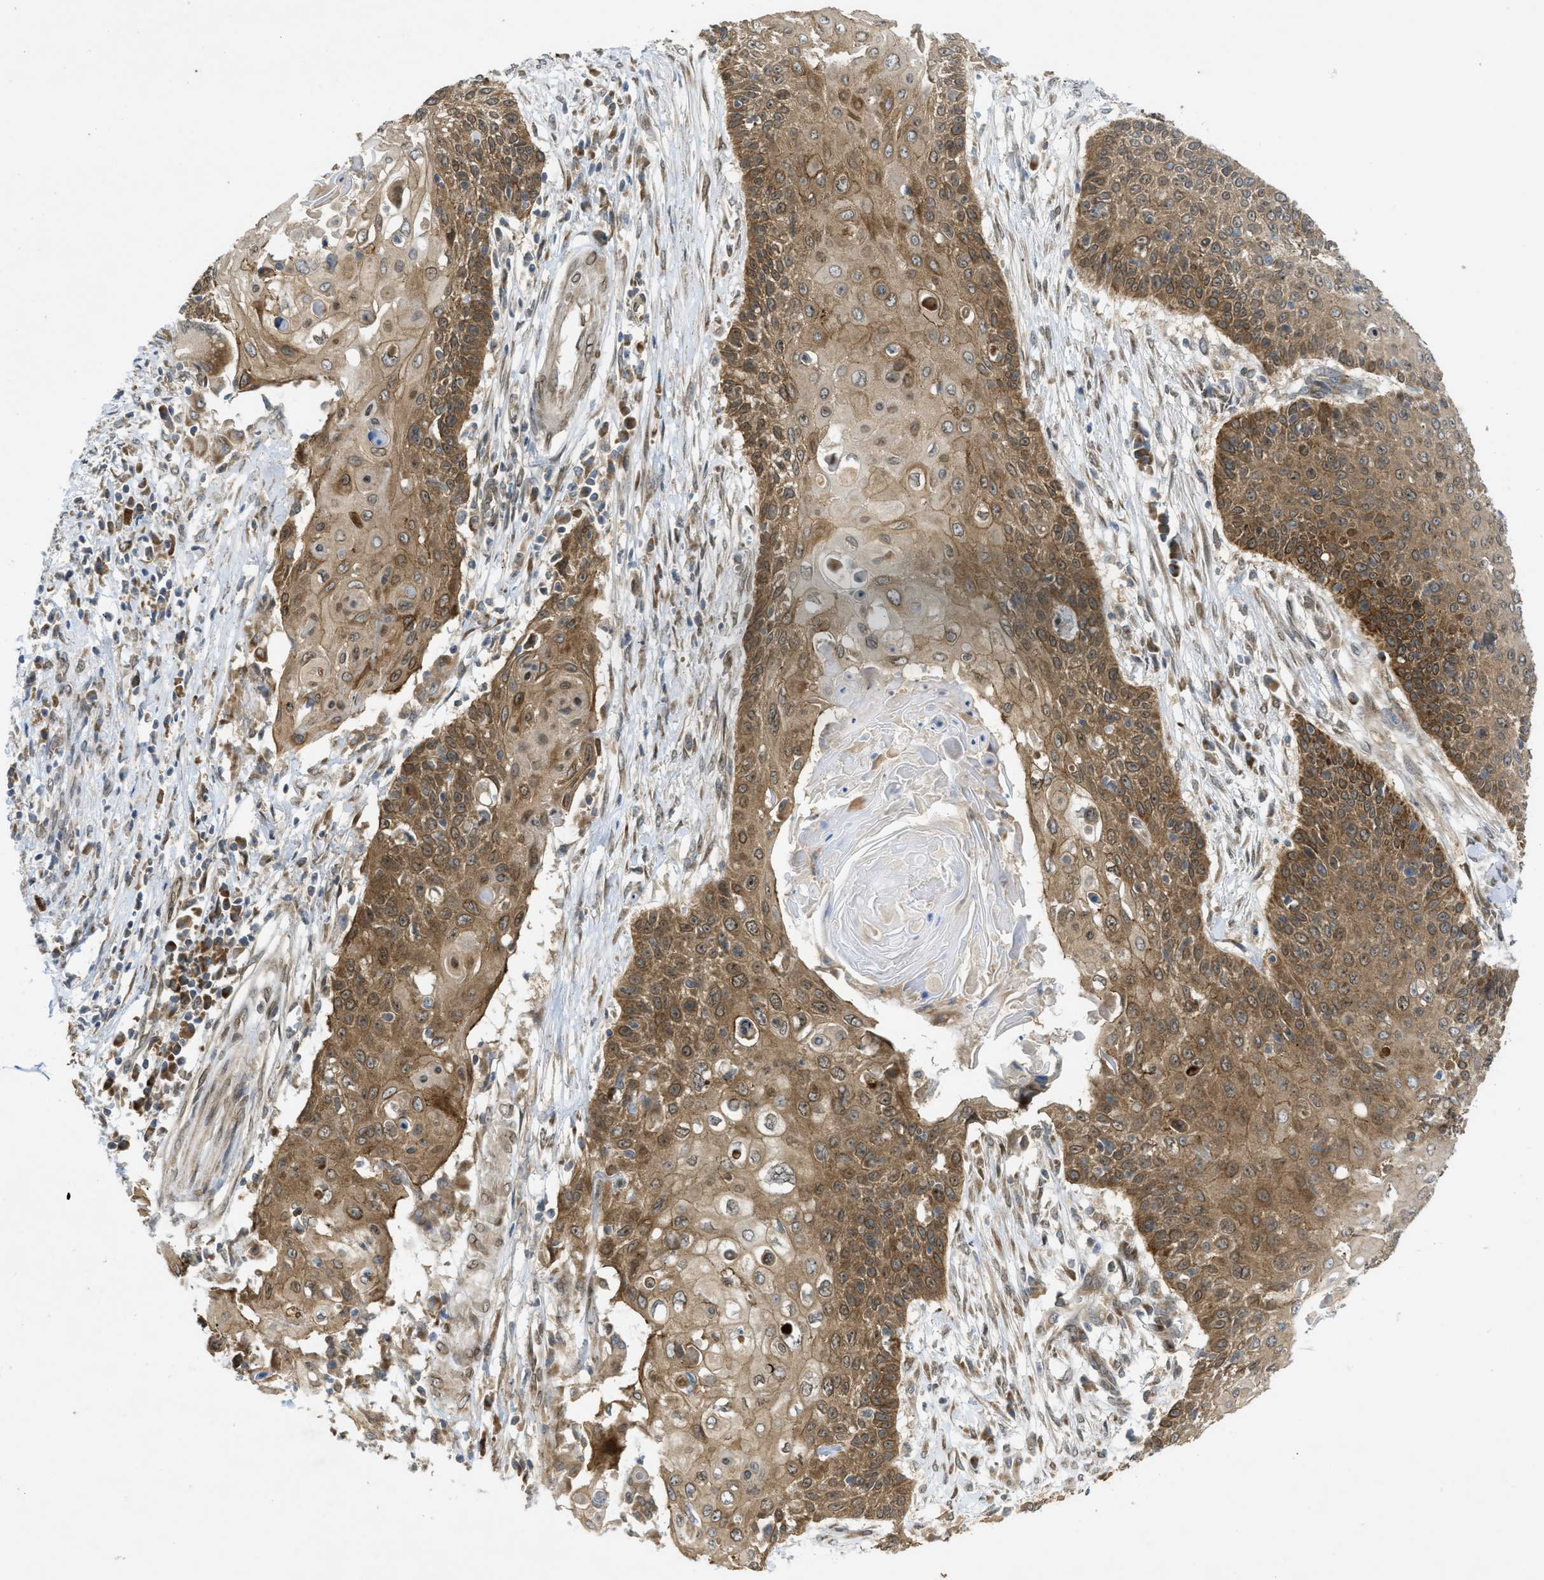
{"staining": {"intensity": "moderate", "quantity": ">75%", "location": "cytoplasmic/membranous"}, "tissue": "cervical cancer", "cell_type": "Tumor cells", "image_type": "cancer", "snomed": [{"axis": "morphology", "description": "Squamous cell carcinoma, NOS"}, {"axis": "topography", "description": "Cervix"}], "caption": "Immunohistochemistry (IHC) micrograph of neoplastic tissue: human cervical cancer (squamous cell carcinoma) stained using IHC exhibits medium levels of moderate protein expression localized specifically in the cytoplasmic/membranous of tumor cells, appearing as a cytoplasmic/membranous brown color.", "gene": "EIF2AK3", "patient": {"sex": "female", "age": 39}}